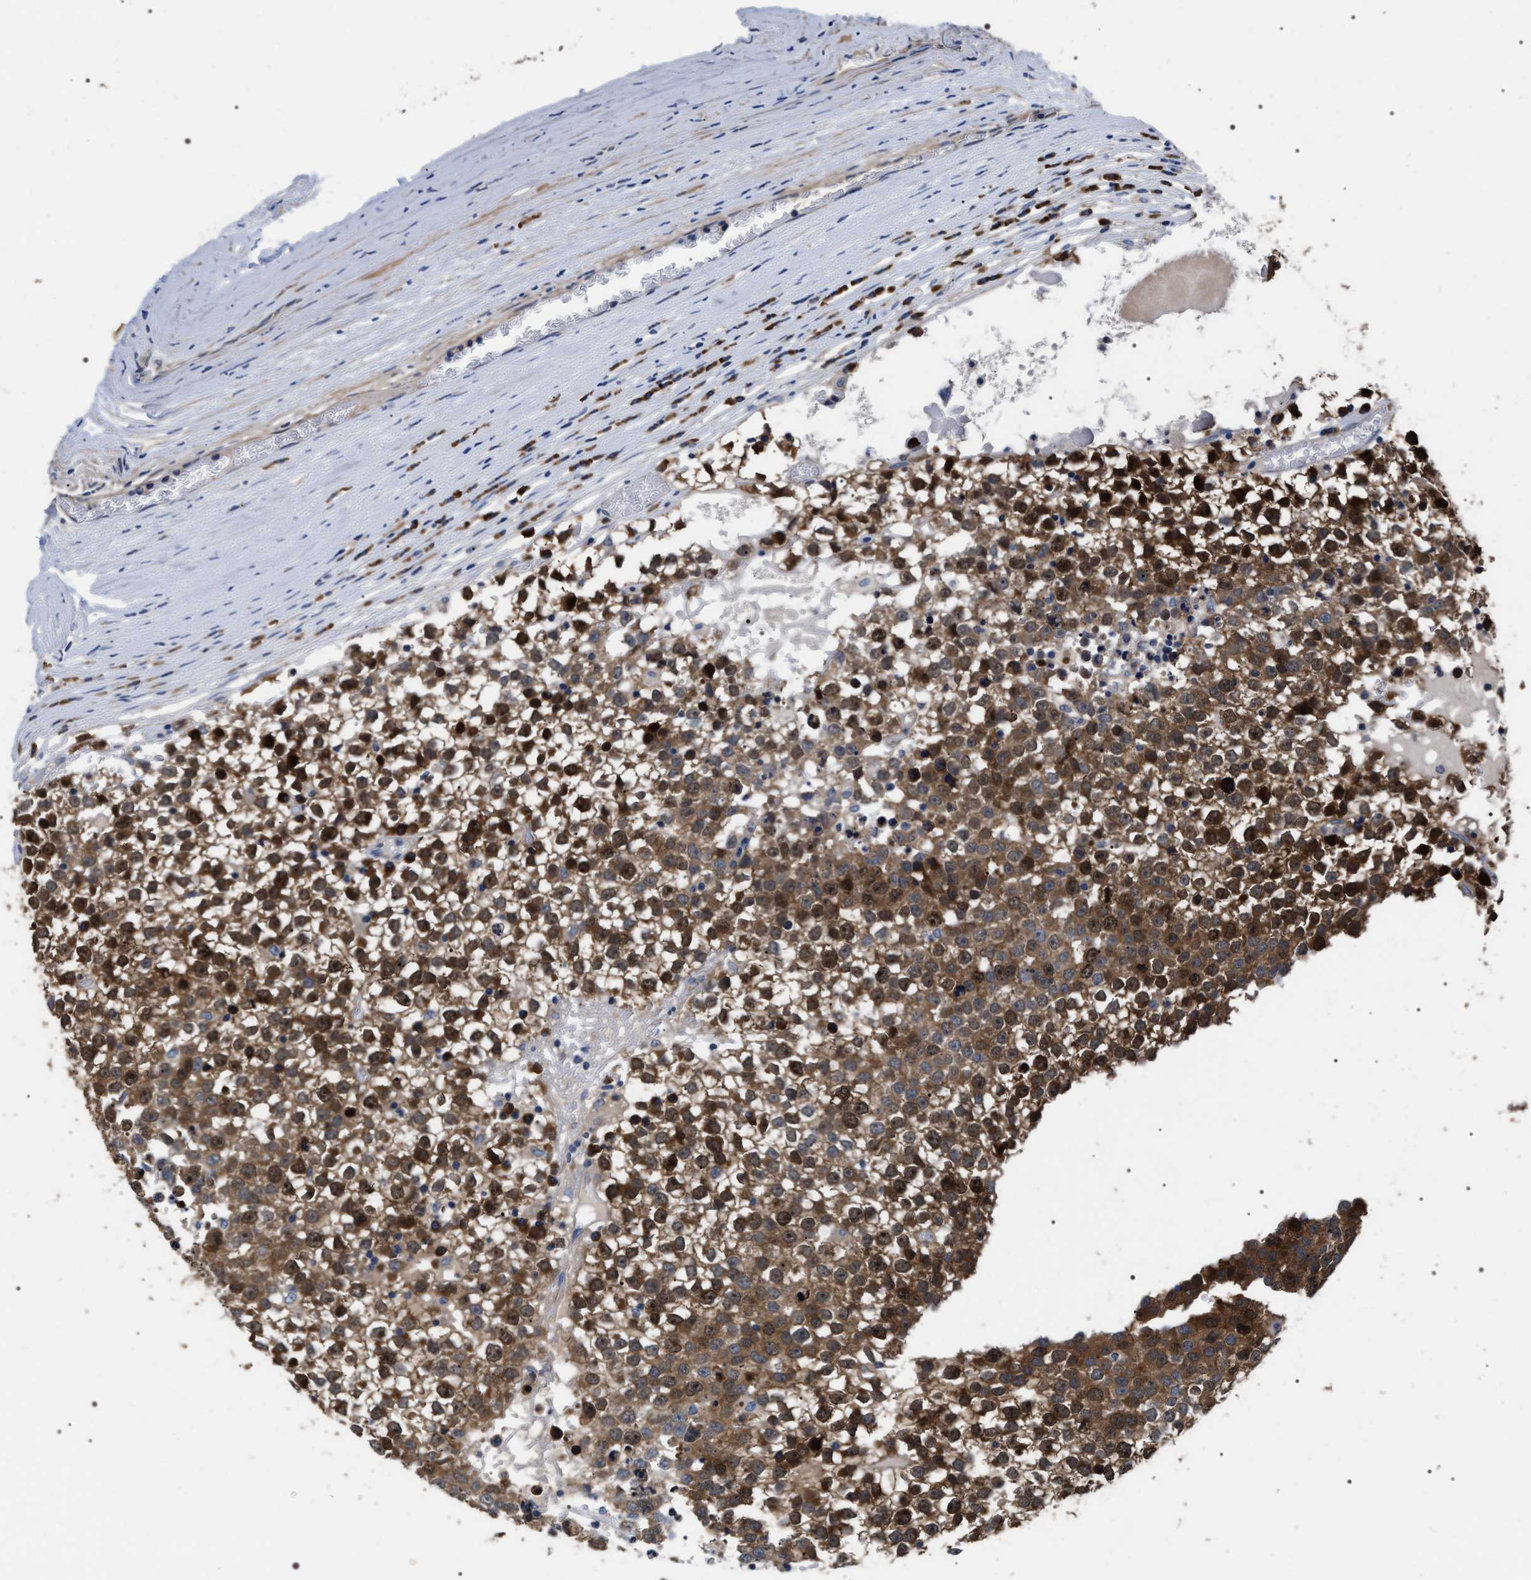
{"staining": {"intensity": "strong", "quantity": ">75%", "location": "cytoplasmic/membranous,nuclear"}, "tissue": "testis cancer", "cell_type": "Tumor cells", "image_type": "cancer", "snomed": [{"axis": "morphology", "description": "Seminoma, NOS"}, {"axis": "topography", "description": "Testis"}], "caption": "Testis cancer (seminoma) stained for a protein displays strong cytoplasmic/membranous and nuclear positivity in tumor cells.", "gene": "MIS18A", "patient": {"sex": "male", "age": 65}}